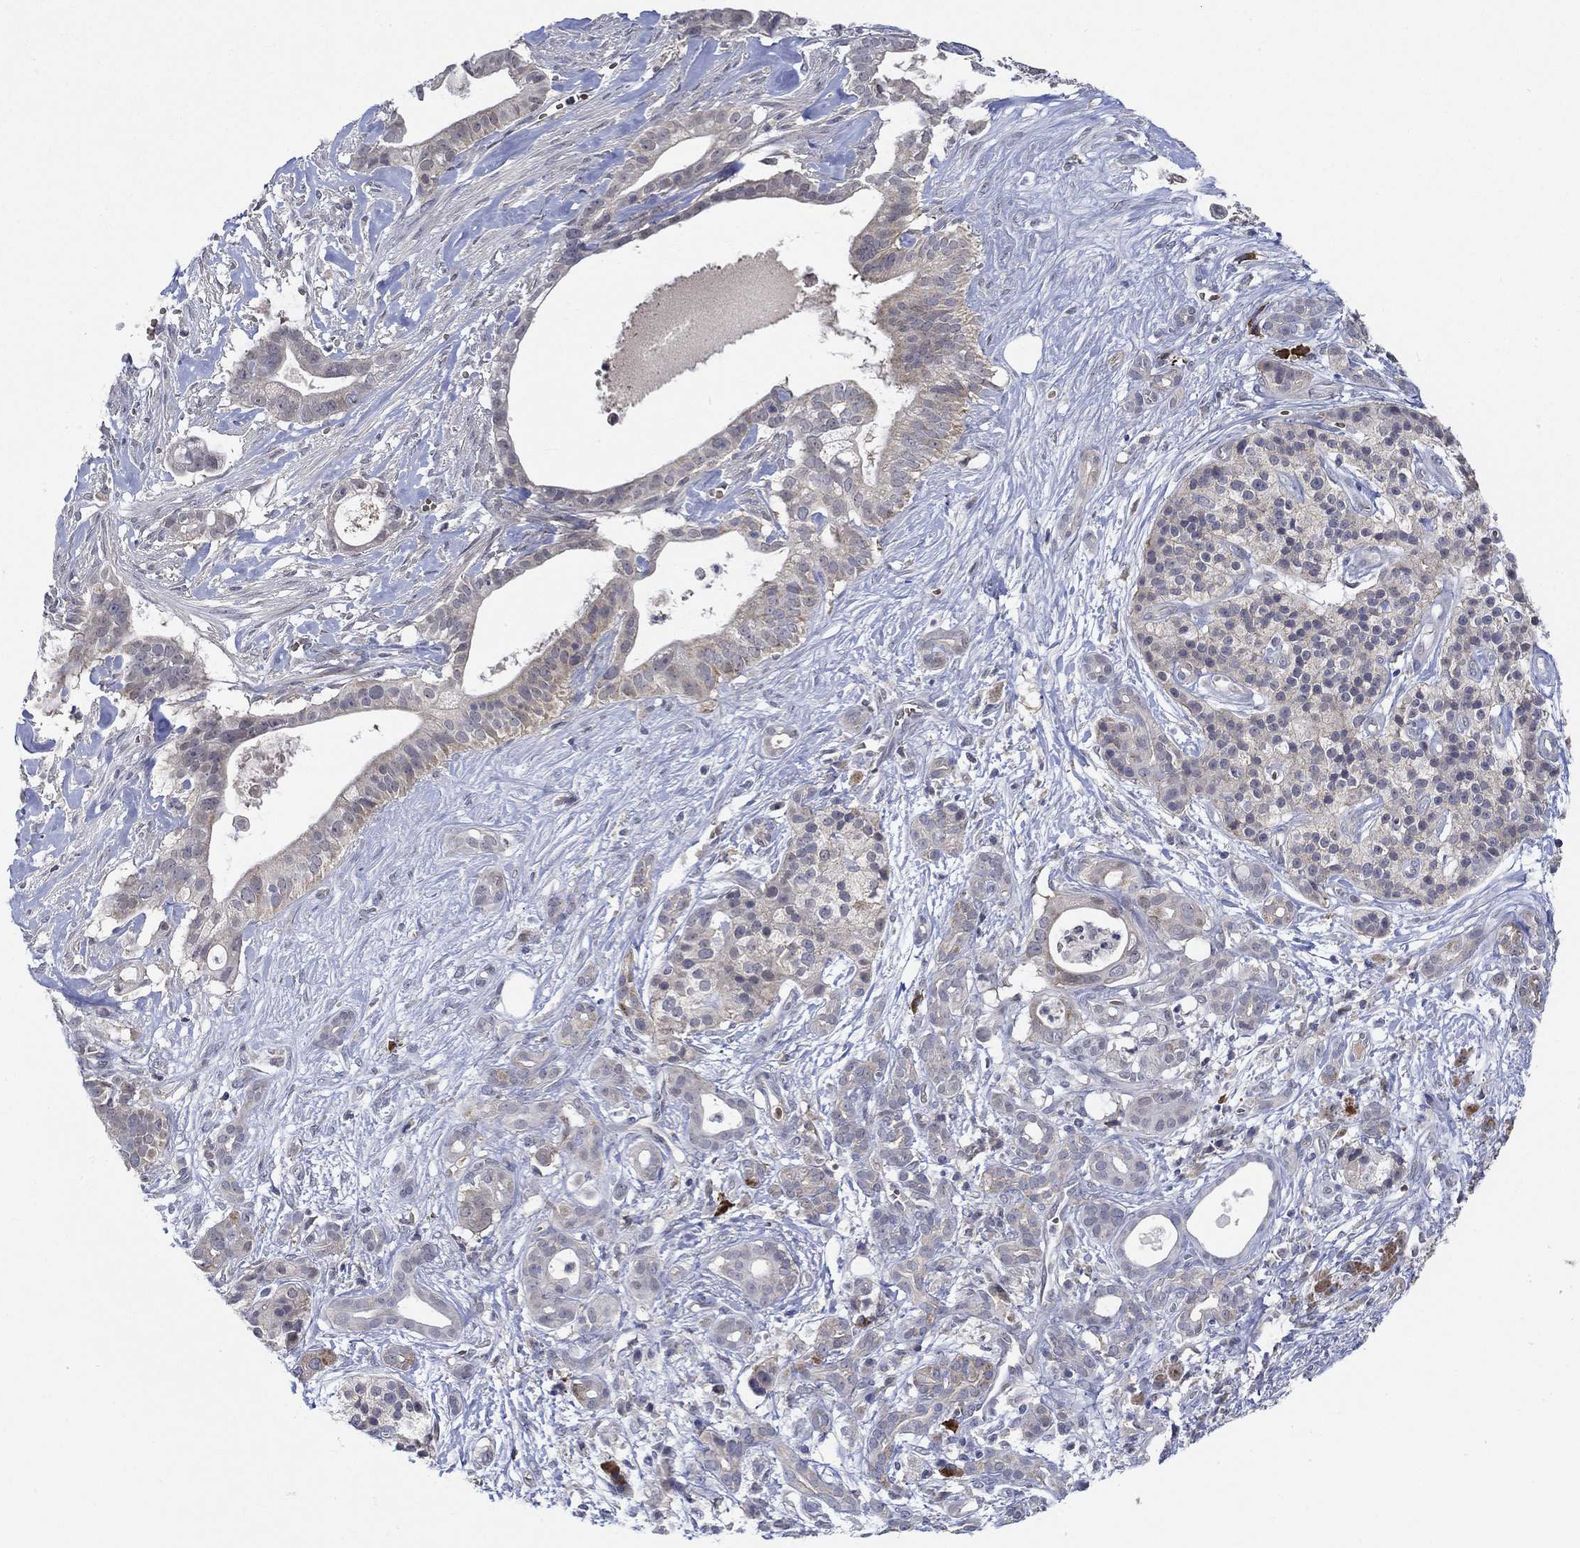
{"staining": {"intensity": "moderate", "quantity": "<25%", "location": "cytoplasmic/membranous"}, "tissue": "pancreatic cancer", "cell_type": "Tumor cells", "image_type": "cancer", "snomed": [{"axis": "morphology", "description": "Adenocarcinoma, NOS"}, {"axis": "topography", "description": "Pancreas"}], "caption": "A low amount of moderate cytoplasmic/membranous positivity is identified in approximately <25% of tumor cells in adenocarcinoma (pancreatic) tissue.", "gene": "WASF1", "patient": {"sex": "male", "age": 61}}